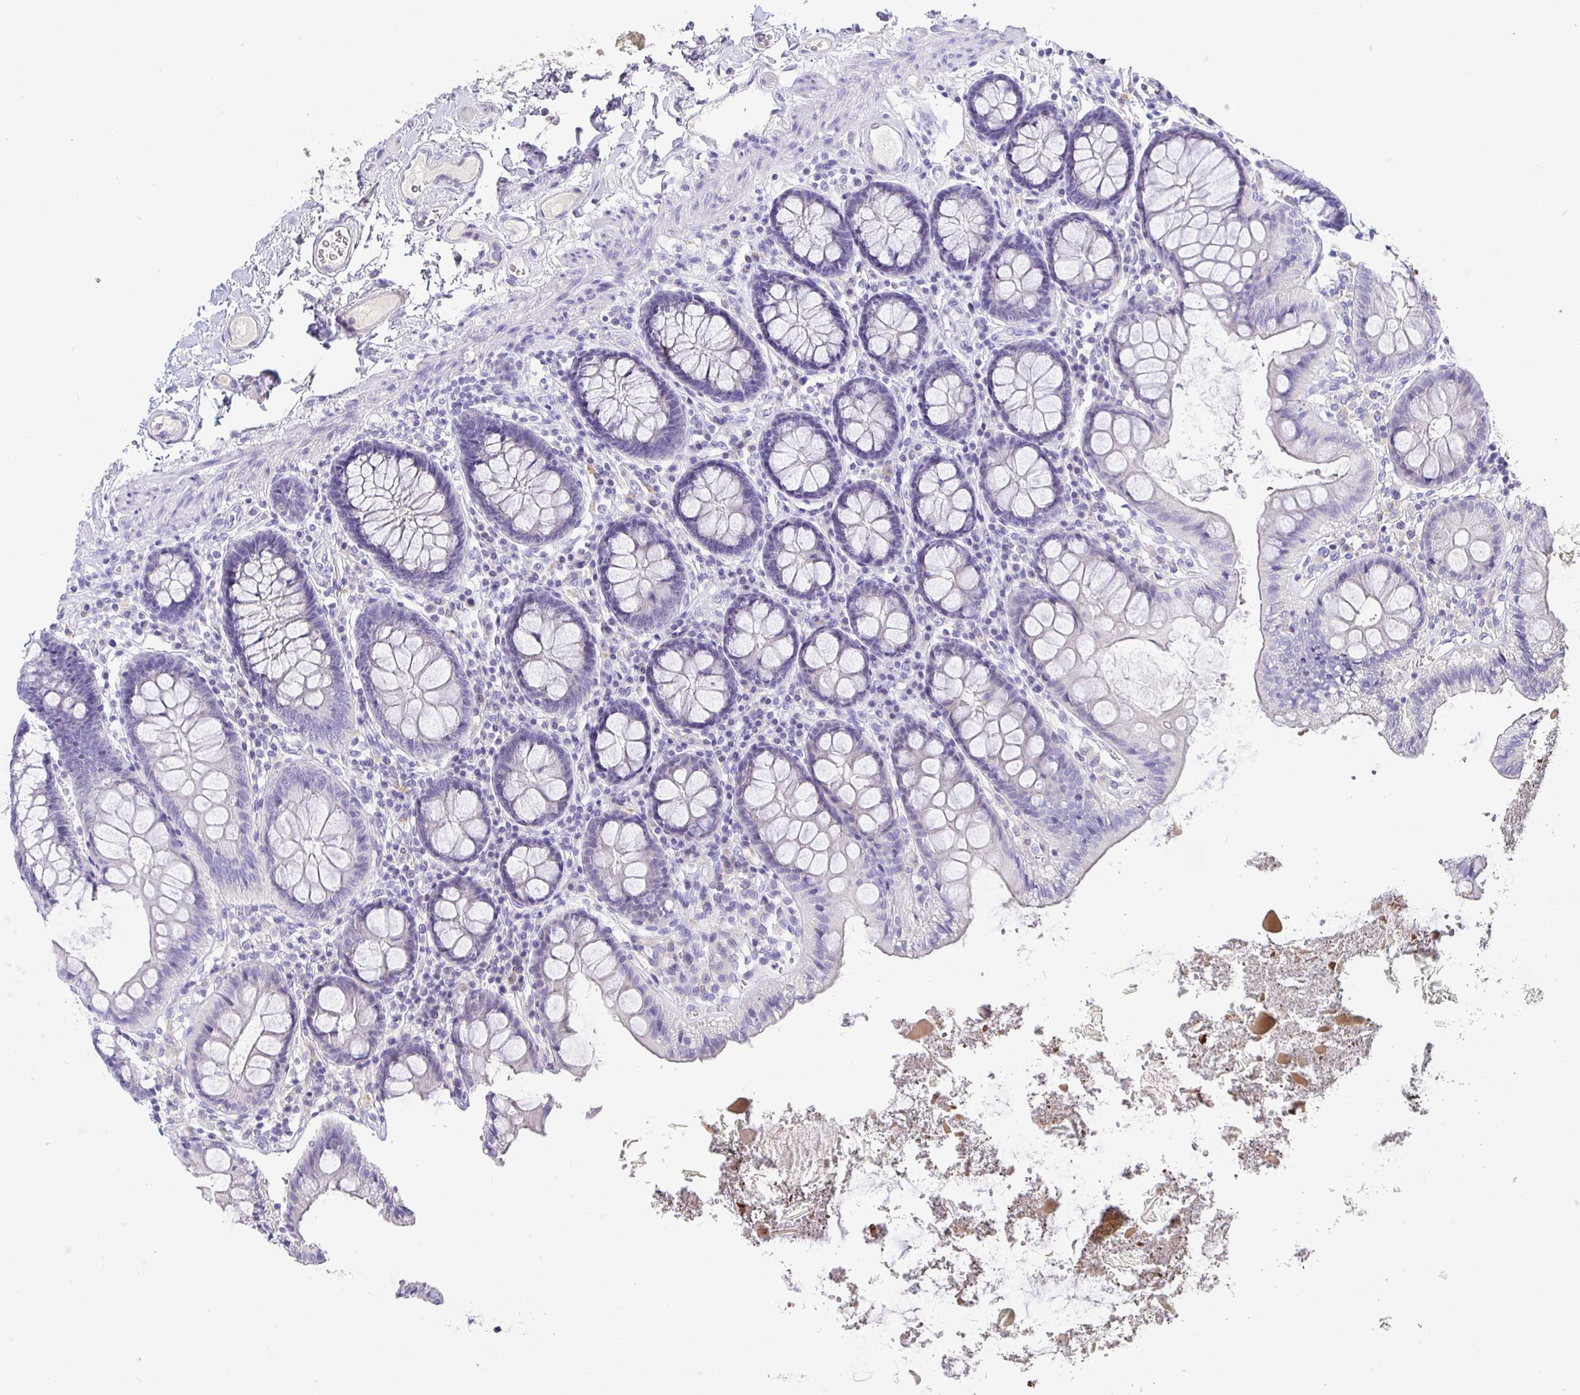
{"staining": {"intensity": "negative", "quantity": "none", "location": "none"}, "tissue": "colon", "cell_type": "Endothelial cells", "image_type": "normal", "snomed": [{"axis": "morphology", "description": "Normal tissue, NOS"}, {"axis": "topography", "description": "Colon"}], "caption": "Immunohistochemical staining of benign colon exhibits no significant expression in endothelial cells. Brightfield microscopy of IHC stained with DAB (3,3'-diaminobenzidine) (brown) and hematoxylin (blue), captured at high magnification.", "gene": "TPTE", "patient": {"sex": "male", "age": 84}}